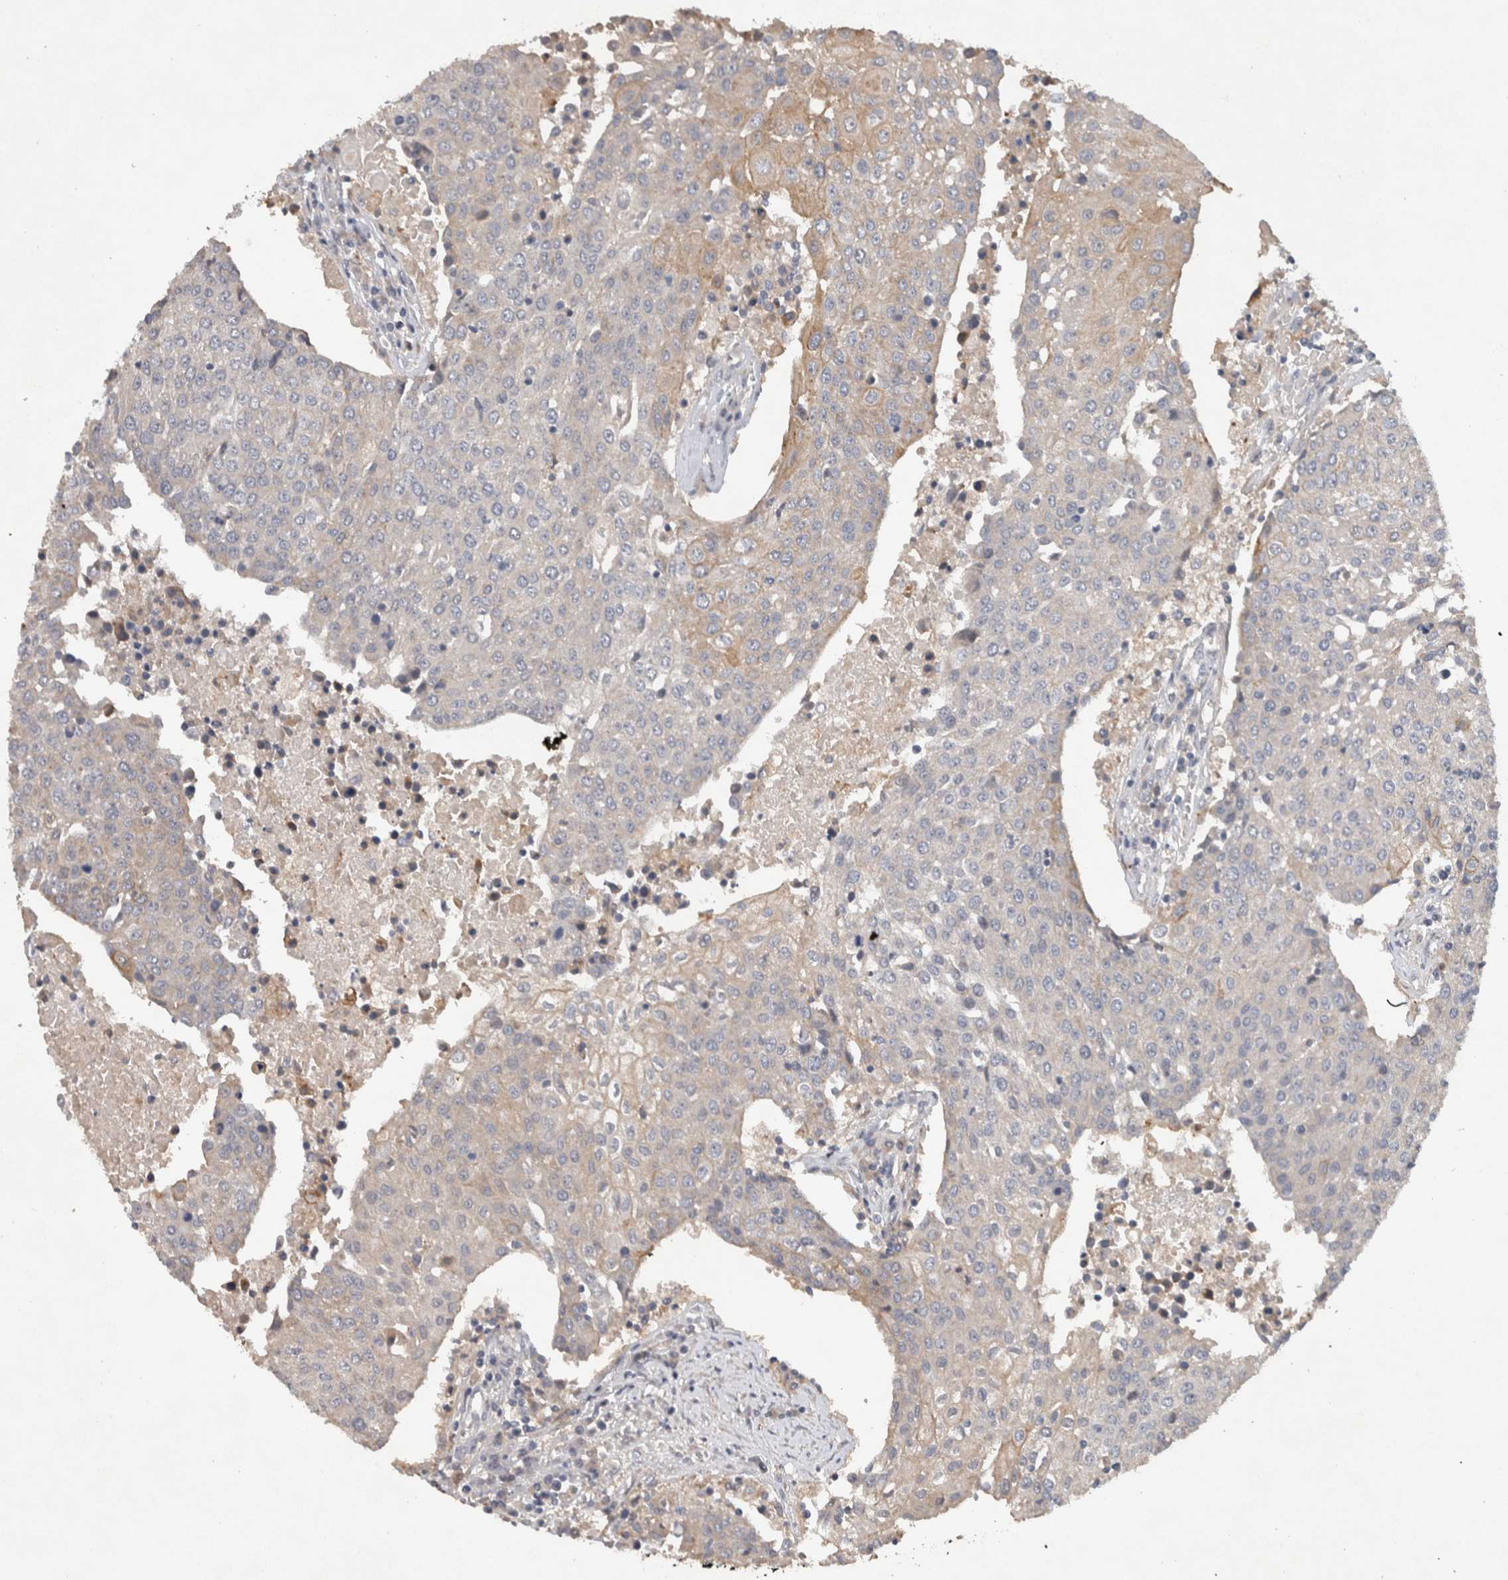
{"staining": {"intensity": "weak", "quantity": "<25%", "location": "cytoplasmic/membranous"}, "tissue": "urothelial cancer", "cell_type": "Tumor cells", "image_type": "cancer", "snomed": [{"axis": "morphology", "description": "Urothelial carcinoma, High grade"}, {"axis": "topography", "description": "Urinary bladder"}], "caption": "Immunohistochemical staining of human high-grade urothelial carcinoma reveals no significant expression in tumor cells. (Brightfield microscopy of DAB (3,3'-diaminobenzidine) IHC at high magnification).", "gene": "HEXD", "patient": {"sex": "female", "age": 85}}